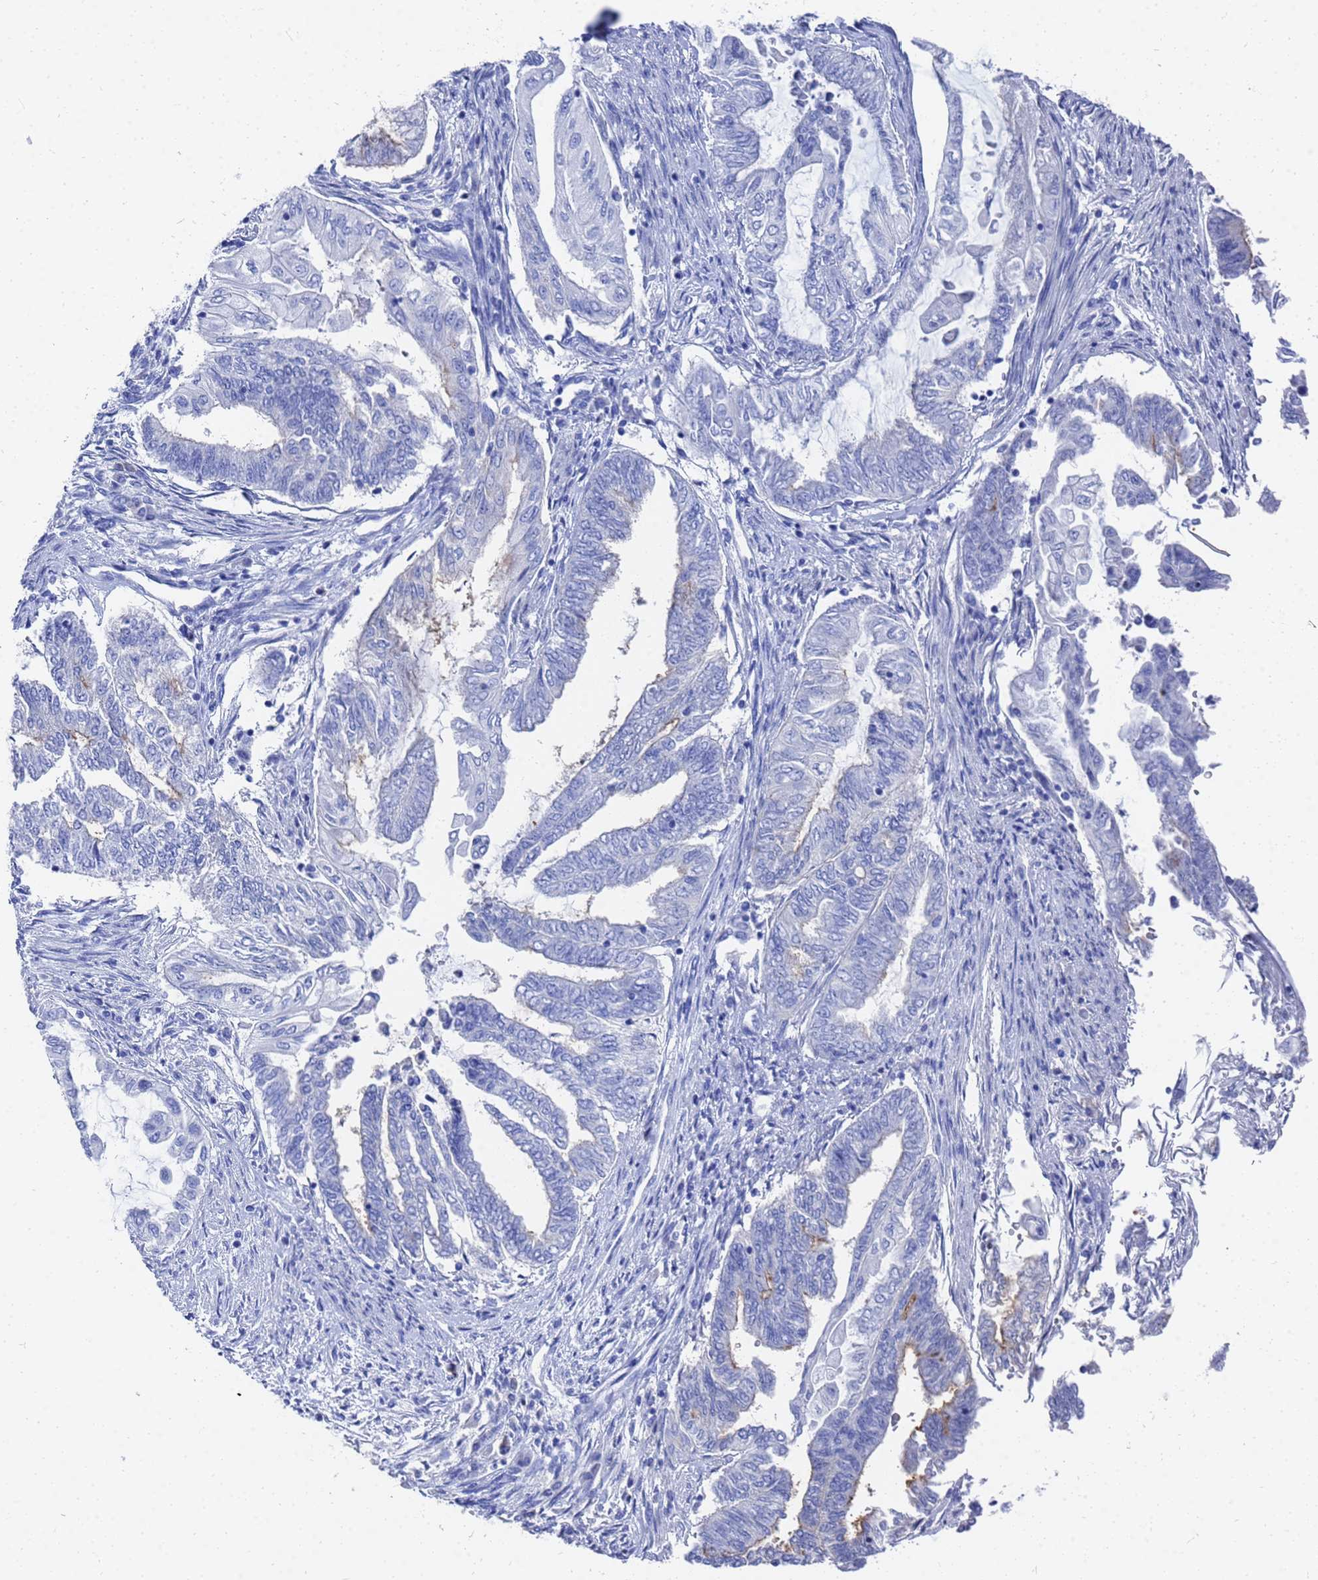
{"staining": {"intensity": "moderate", "quantity": "<25%", "location": "cytoplasmic/membranous"}, "tissue": "endometrial cancer", "cell_type": "Tumor cells", "image_type": "cancer", "snomed": [{"axis": "morphology", "description": "Adenocarcinoma, NOS"}, {"axis": "topography", "description": "Uterus"}, {"axis": "topography", "description": "Endometrium"}], "caption": "Human endometrial cancer (adenocarcinoma) stained with a protein marker demonstrates moderate staining in tumor cells.", "gene": "GGT1", "patient": {"sex": "female", "age": 70}}